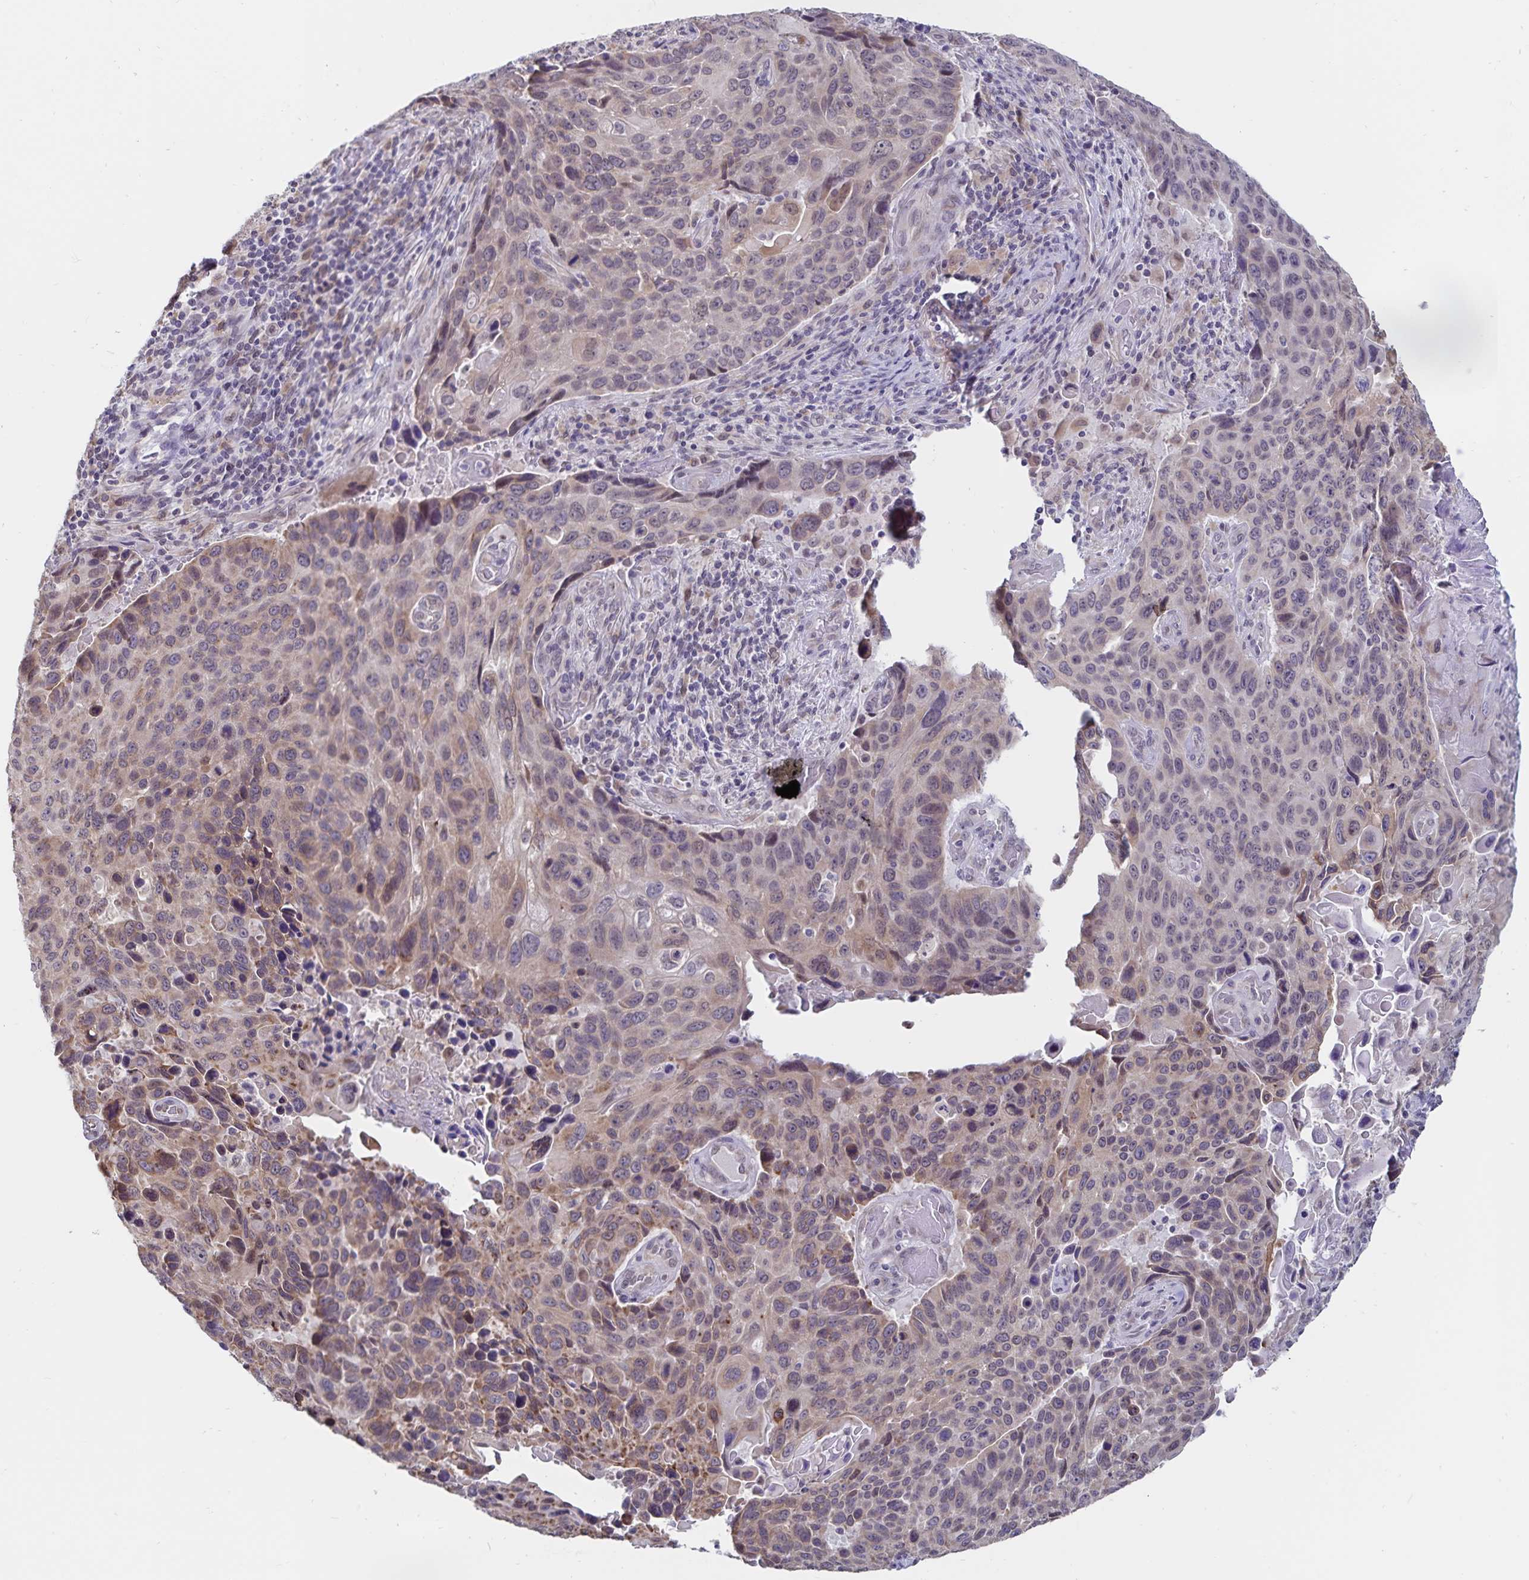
{"staining": {"intensity": "weak", "quantity": "25%-75%", "location": "cytoplasmic/membranous,nuclear"}, "tissue": "lung cancer", "cell_type": "Tumor cells", "image_type": "cancer", "snomed": [{"axis": "morphology", "description": "Squamous cell carcinoma, NOS"}, {"axis": "topography", "description": "Lung"}], "caption": "A high-resolution photomicrograph shows immunohistochemistry staining of squamous cell carcinoma (lung), which displays weak cytoplasmic/membranous and nuclear staining in approximately 25%-75% of tumor cells.", "gene": "ATP2A2", "patient": {"sex": "male", "age": 68}}